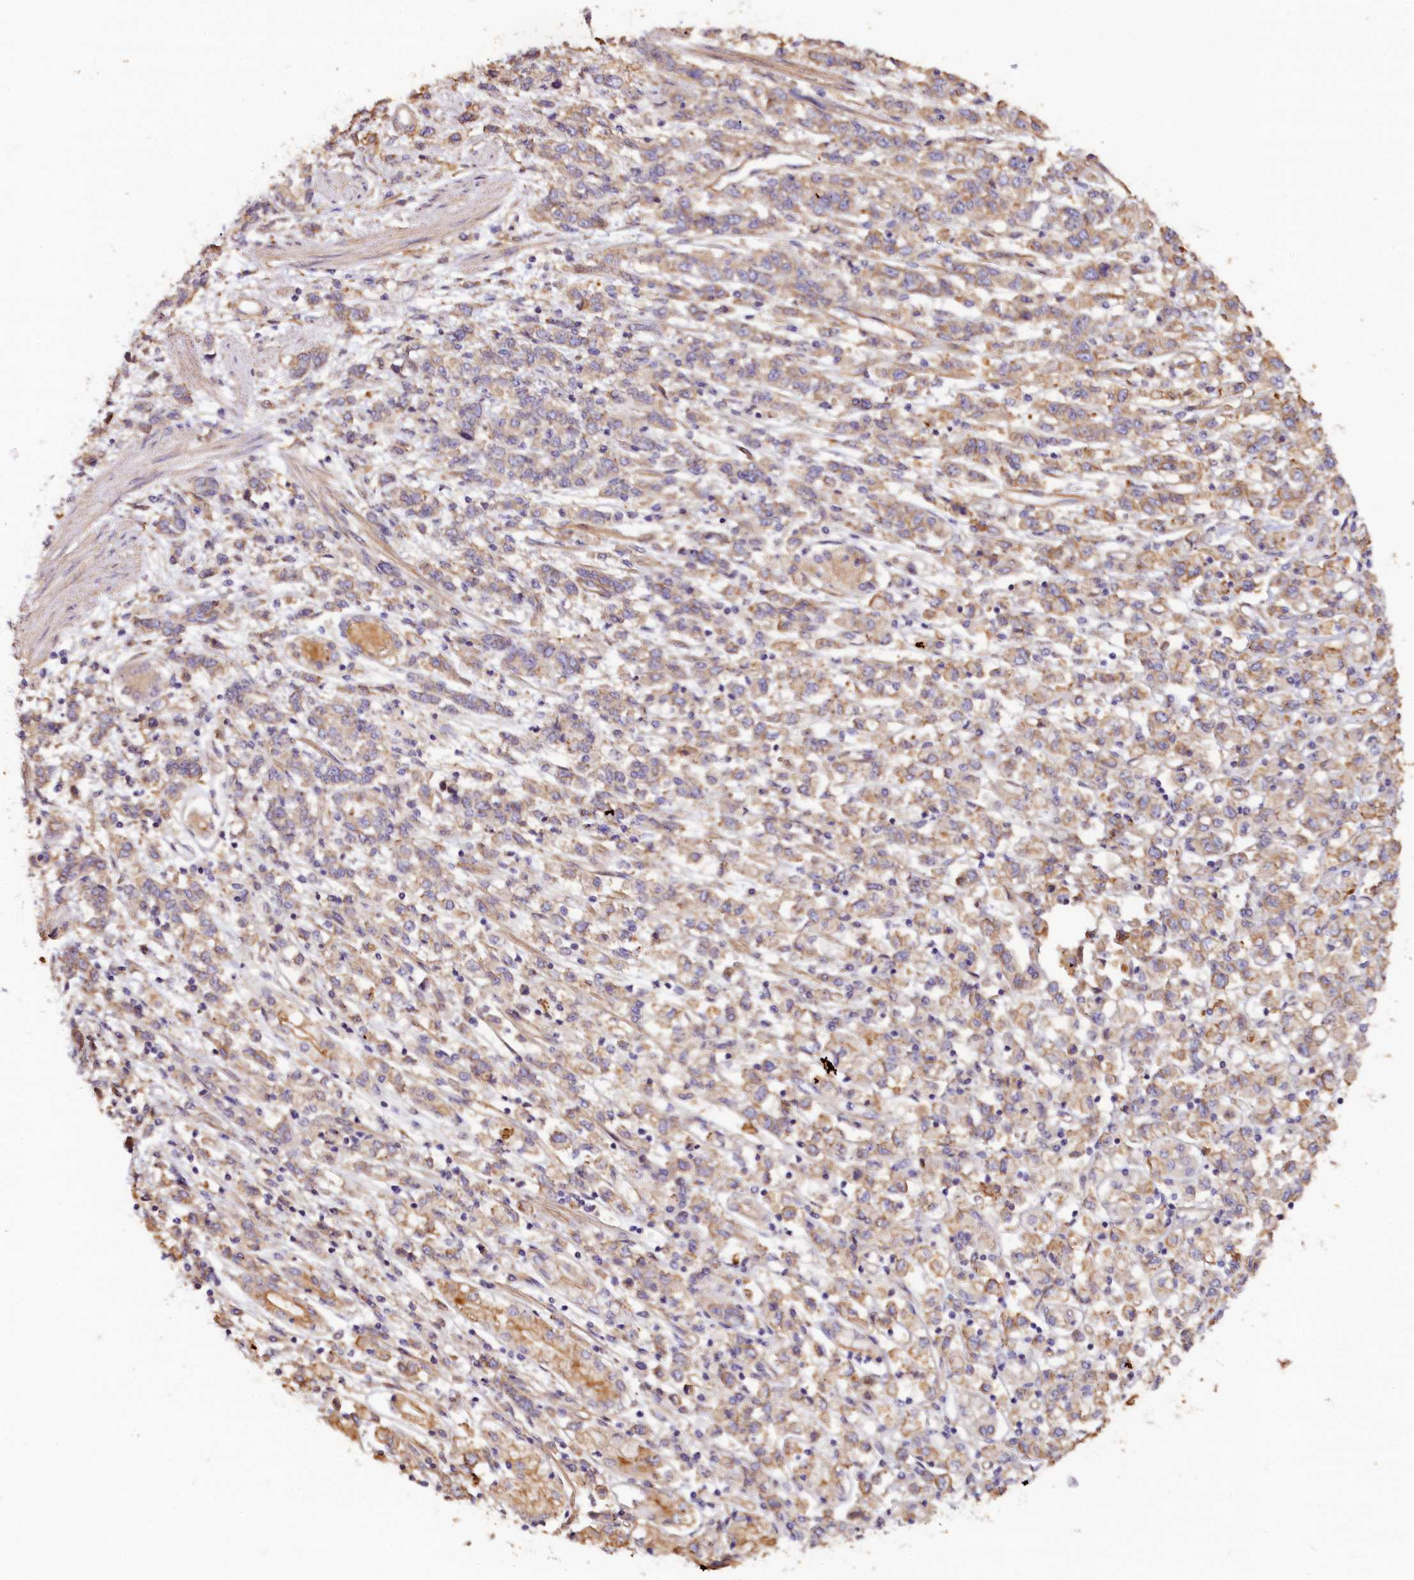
{"staining": {"intensity": "weak", "quantity": "<25%", "location": "cytoplasmic/membranous"}, "tissue": "stomach cancer", "cell_type": "Tumor cells", "image_type": "cancer", "snomed": [{"axis": "morphology", "description": "Adenocarcinoma, NOS"}, {"axis": "topography", "description": "Stomach"}], "caption": "Immunohistochemical staining of stomach adenocarcinoma displays no significant expression in tumor cells.", "gene": "KATNB1", "patient": {"sex": "female", "age": 76}}